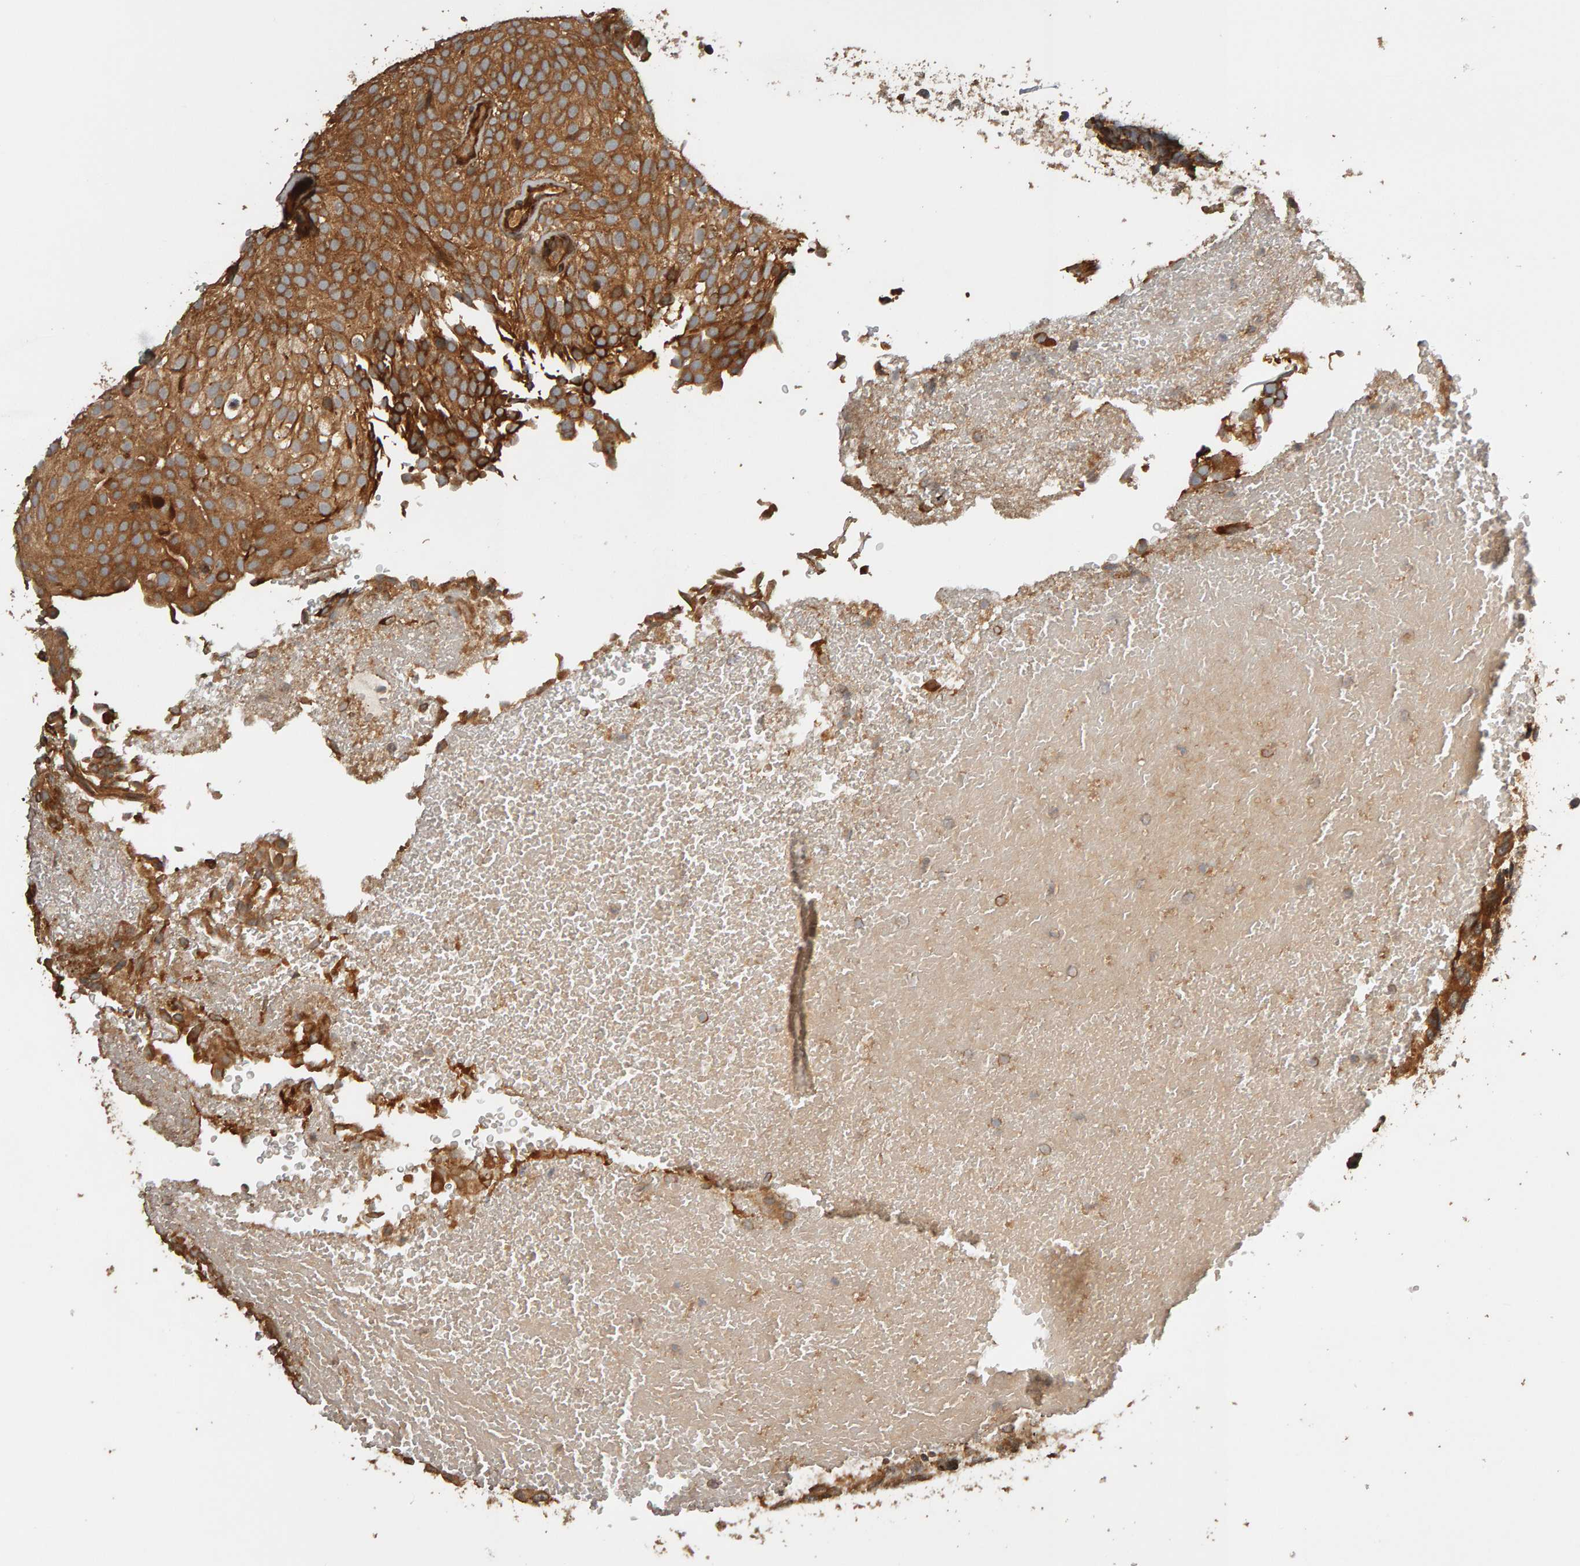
{"staining": {"intensity": "moderate", "quantity": ">75%", "location": "cytoplasmic/membranous"}, "tissue": "urothelial cancer", "cell_type": "Tumor cells", "image_type": "cancer", "snomed": [{"axis": "morphology", "description": "Urothelial carcinoma, Low grade"}, {"axis": "topography", "description": "Urinary bladder"}], "caption": "Approximately >75% of tumor cells in human urothelial cancer reveal moderate cytoplasmic/membranous protein expression as visualized by brown immunohistochemical staining.", "gene": "ZFAND1", "patient": {"sex": "male", "age": 78}}